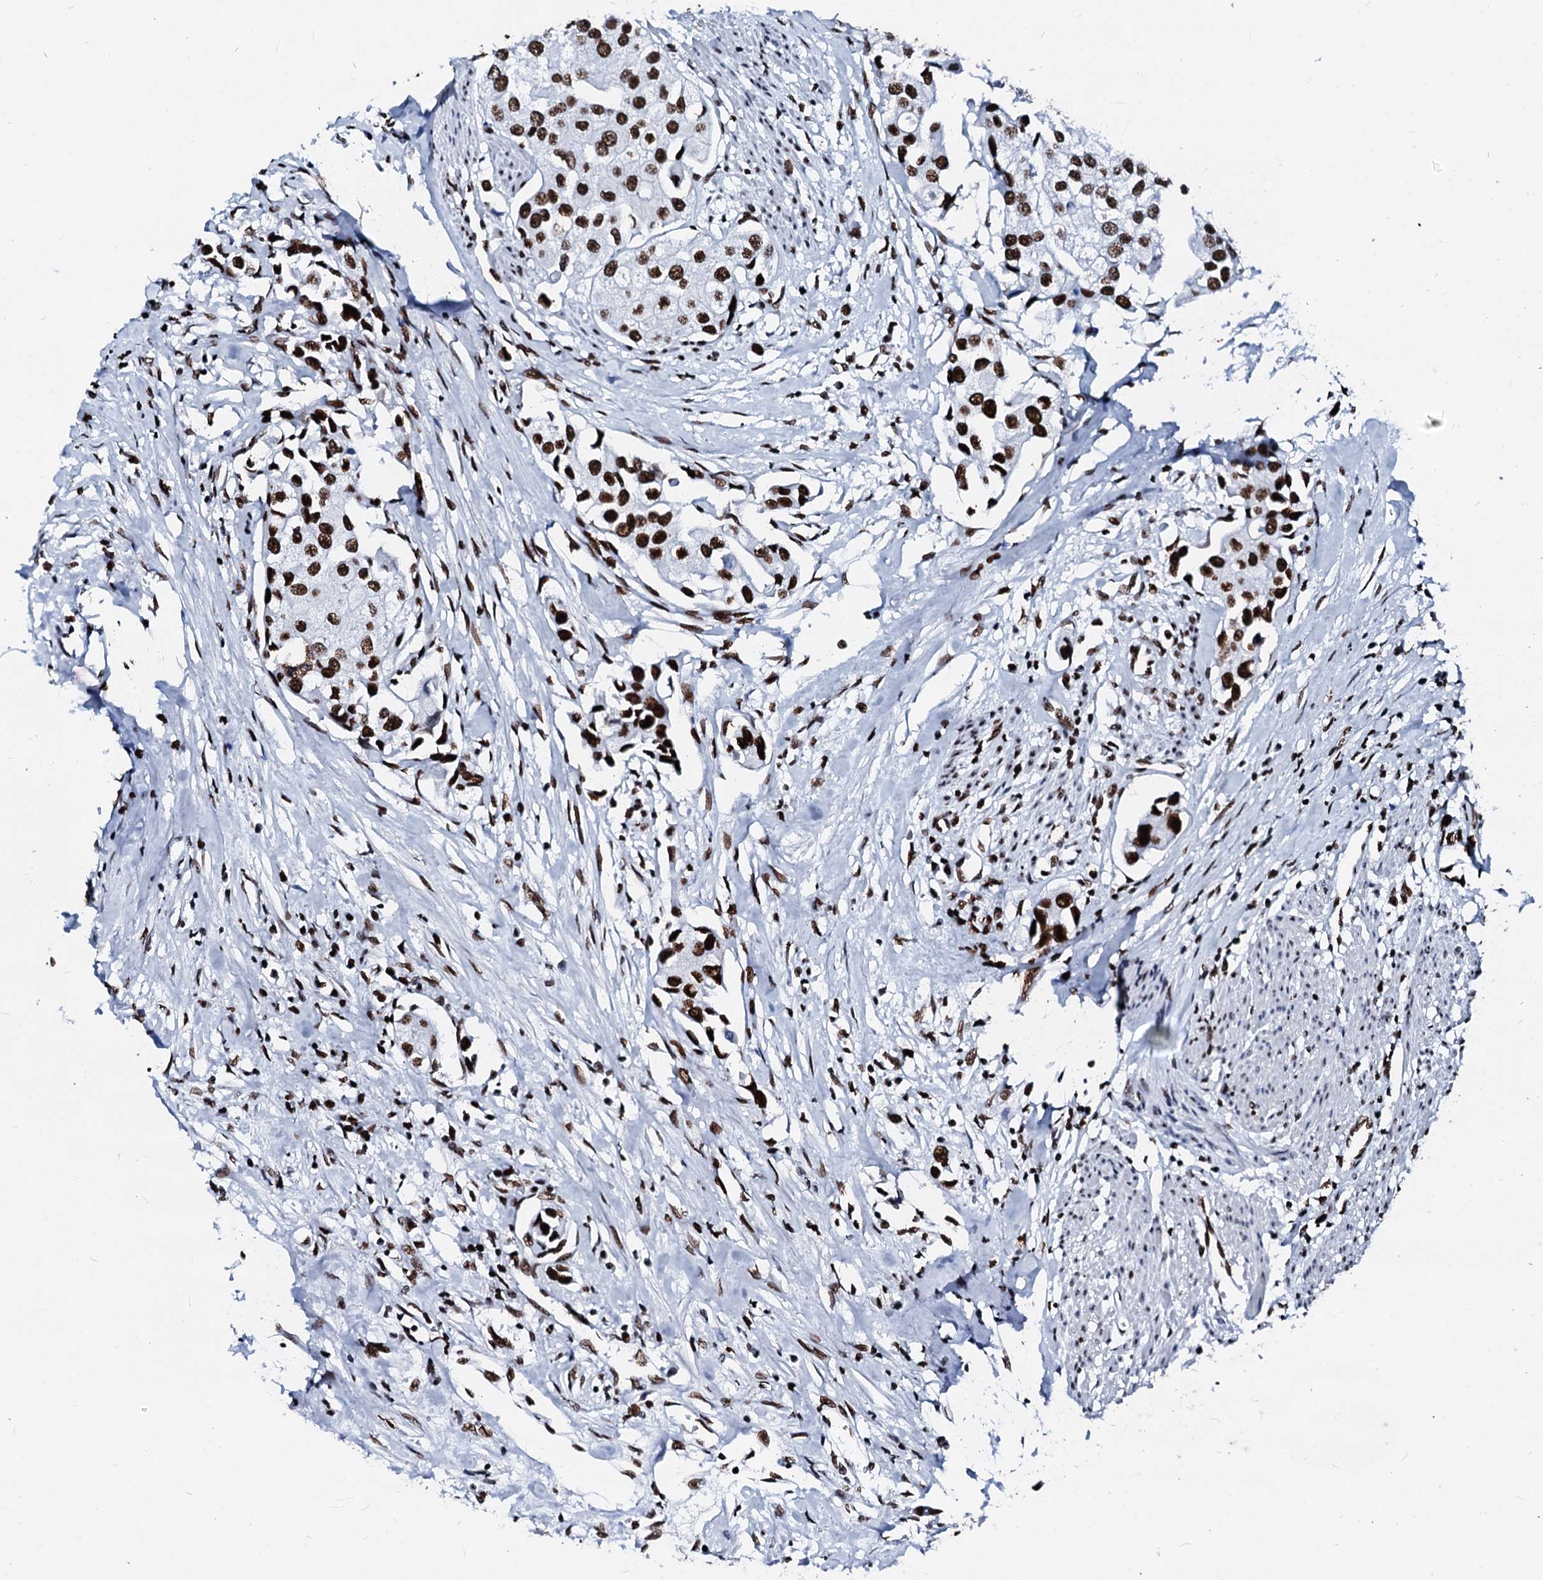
{"staining": {"intensity": "strong", "quantity": ">75%", "location": "nuclear"}, "tissue": "urothelial cancer", "cell_type": "Tumor cells", "image_type": "cancer", "snomed": [{"axis": "morphology", "description": "Urothelial carcinoma, High grade"}, {"axis": "topography", "description": "Urinary bladder"}], "caption": "Urothelial cancer stained with IHC demonstrates strong nuclear expression in approximately >75% of tumor cells. The protein of interest is shown in brown color, while the nuclei are stained blue.", "gene": "RALY", "patient": {"sex": "male", "age": 64}}